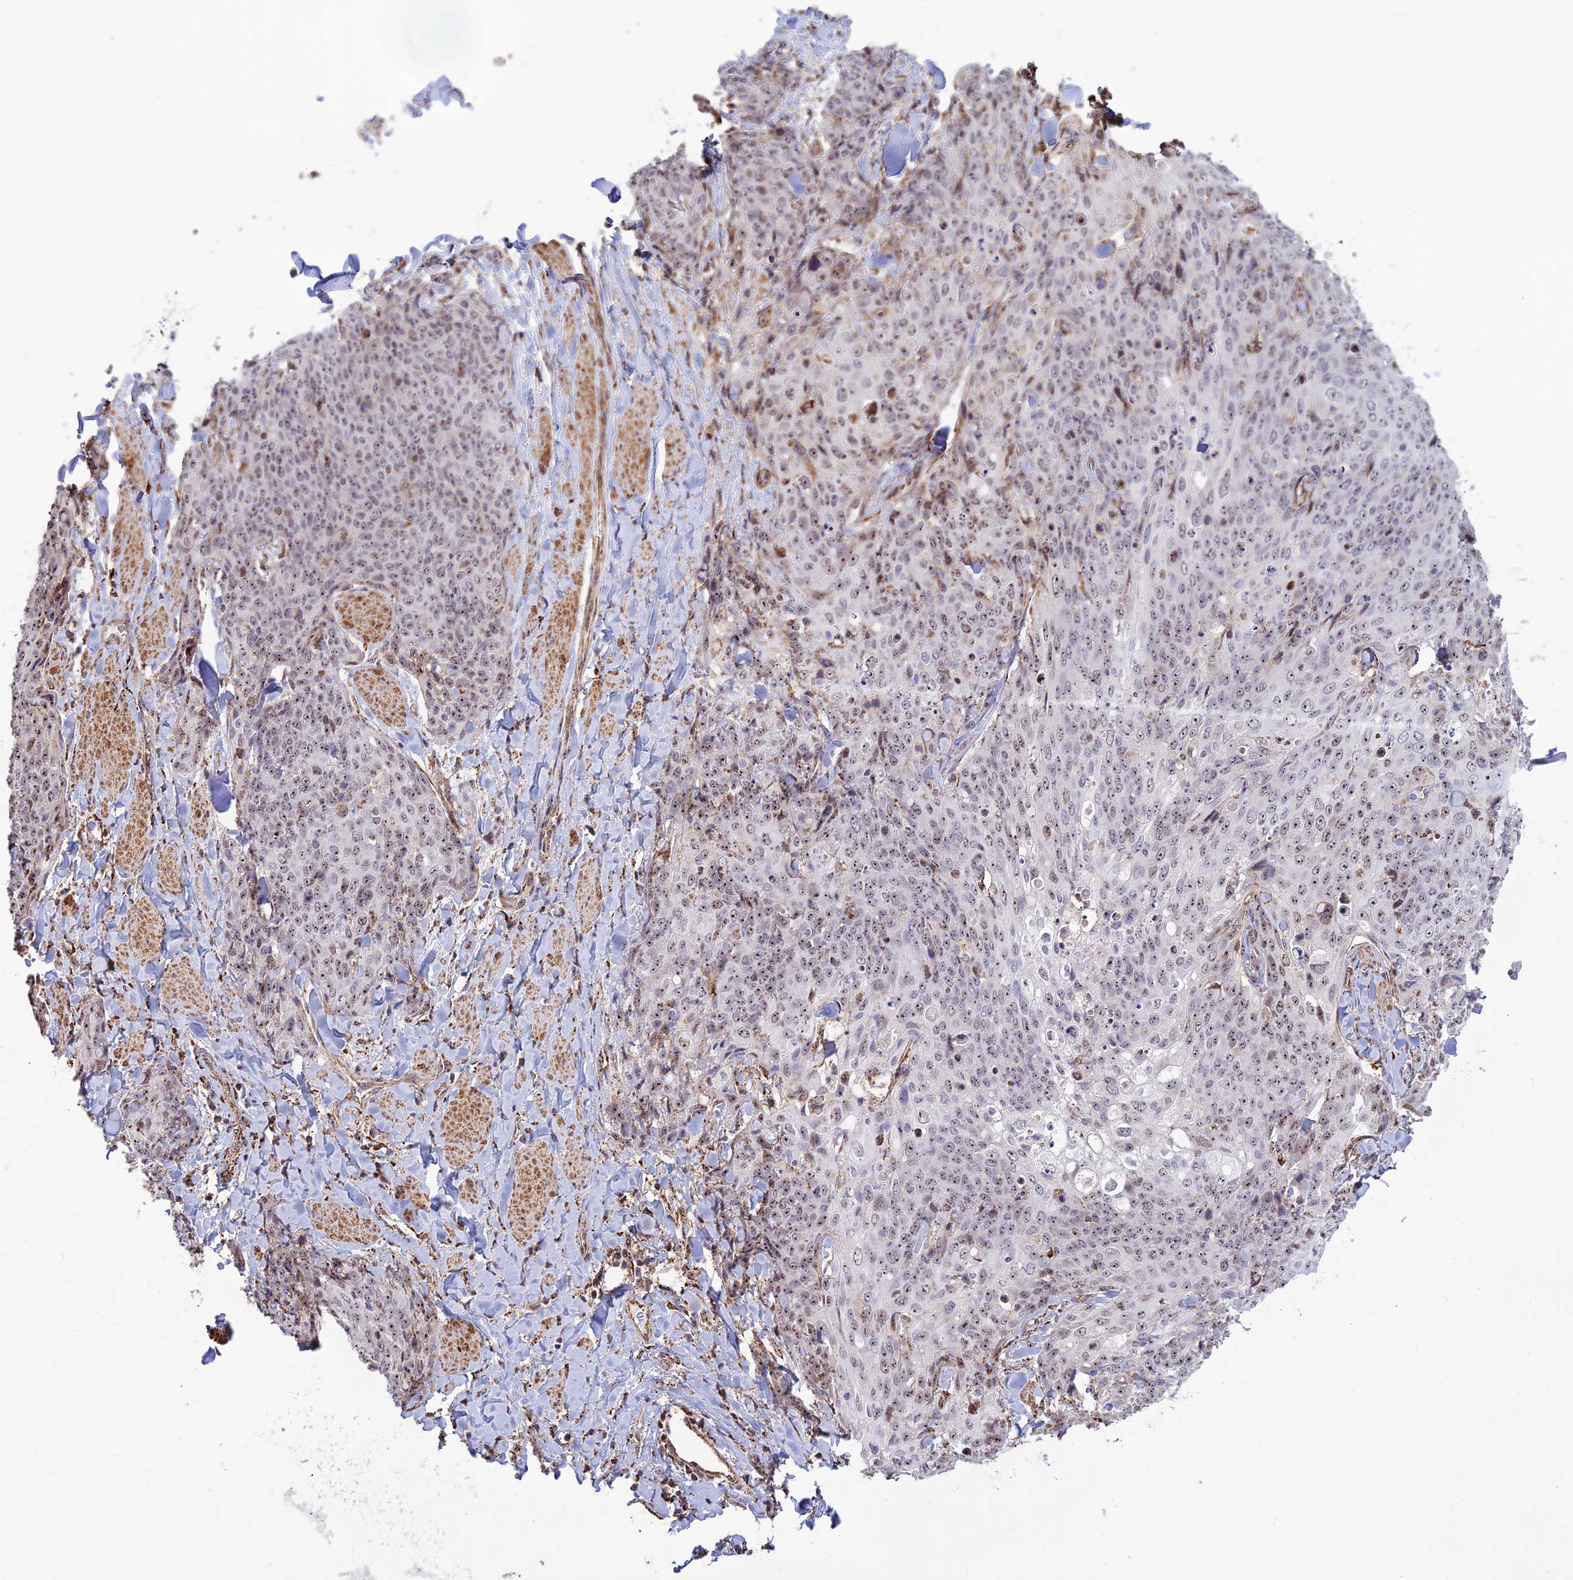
{"staining": {"intensity": "weak", "quantity": "25%-75%", "location": "nuclear"}, "tissue": "skin cancer", "cell_type": "Tumor cells", "image_type": "cancer", "snomed": [{"axis": "morphology", "description": "Squamous cell carcinoma, NOS"}, {"axis": "topography", "description": "Skin"}, {"axis": "topography", "description": "Vulva"}], "caption": "Protein expression analysis of skin cancer reveals weak nuclear expression in approximately 25%-75% of tumor cells. The staining is performed using DAB brown chromogen to label protein expression. The nuclei are counter-stained blue using hematoxylin.", "gene": "POLR1G", "patient": {"sex": "female", "age": 85}}